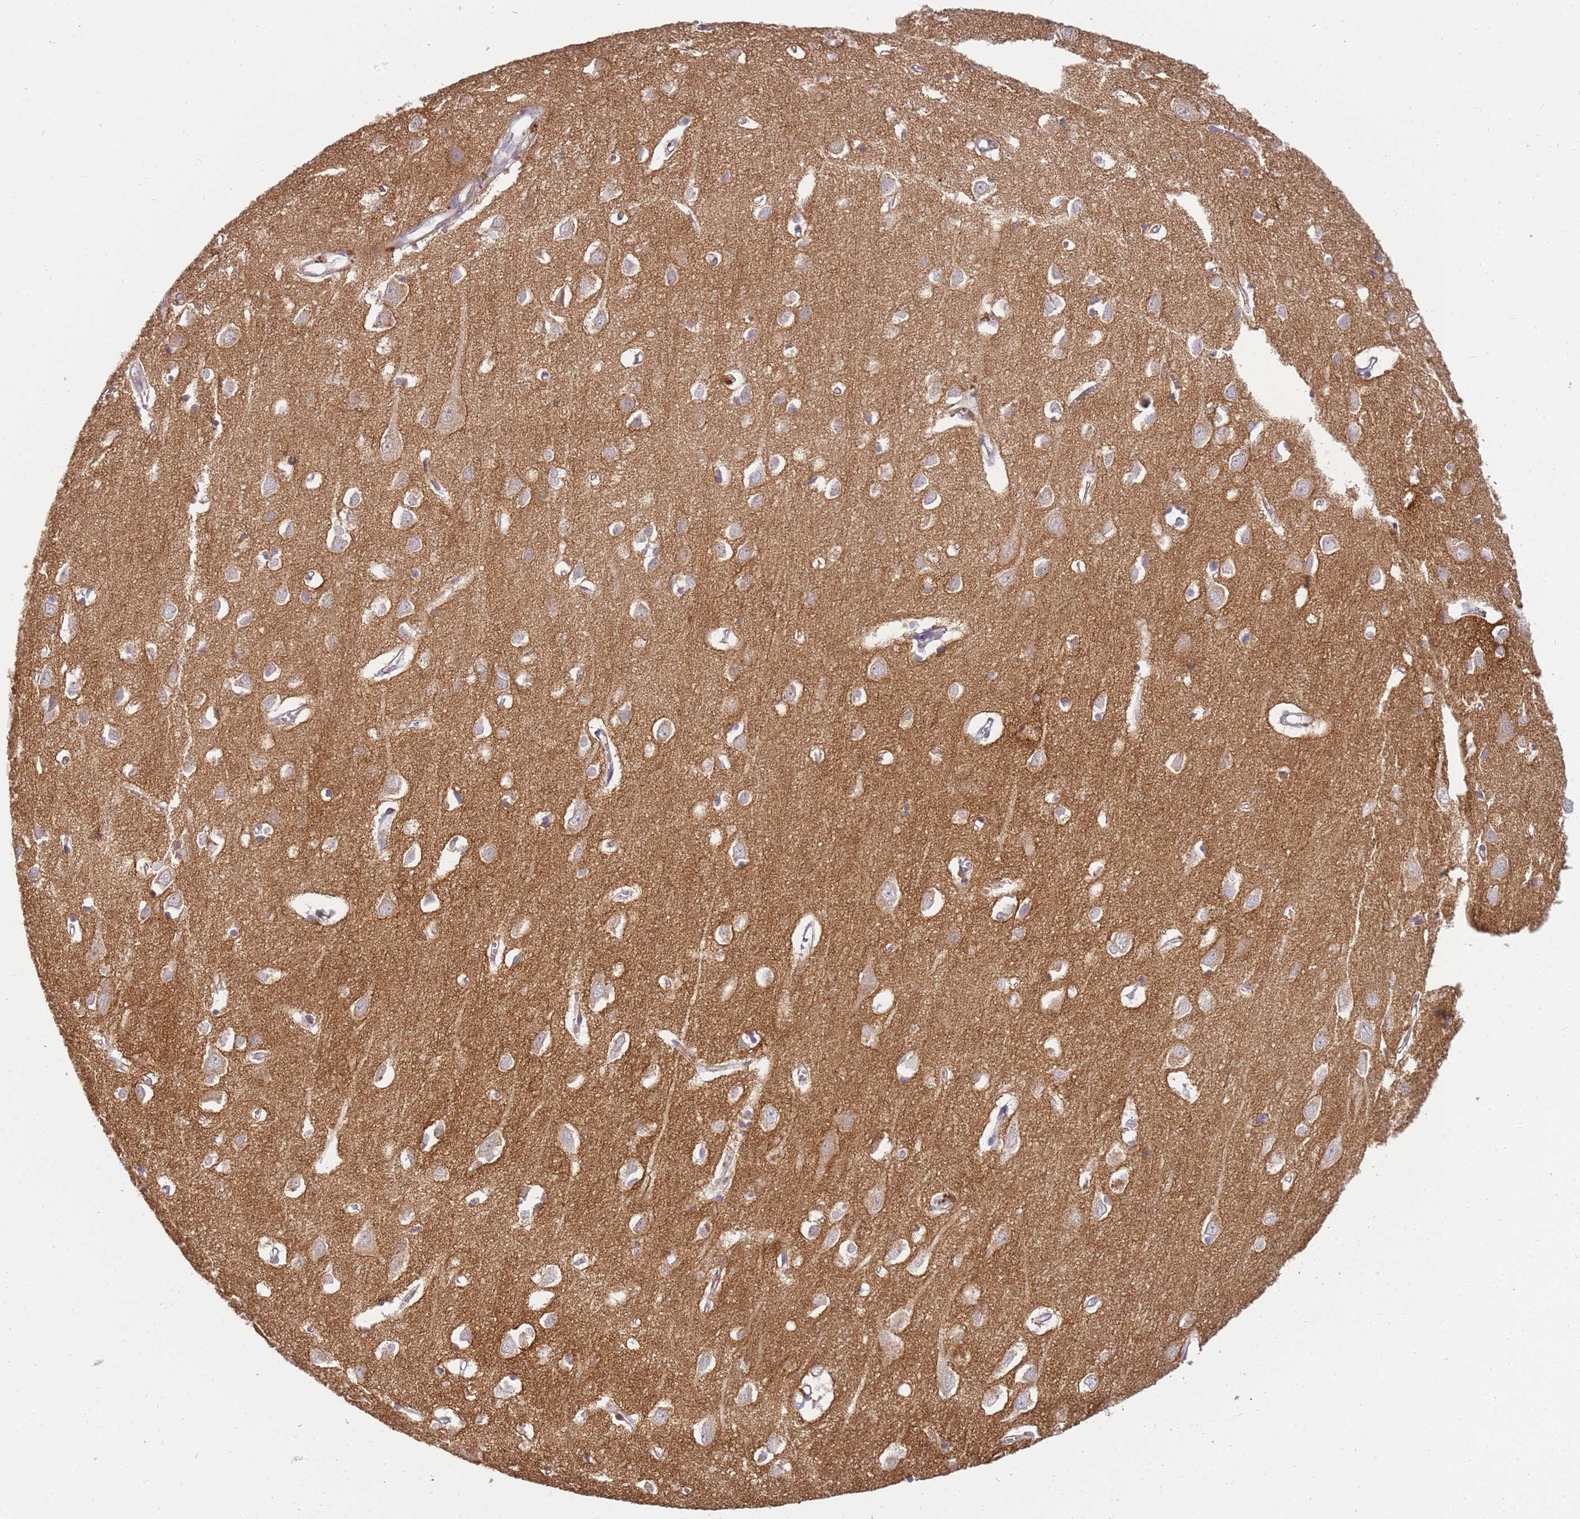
{"staining": {"intensity": "moderate", "quantity": "<25%", "location": "cytoplasmic/membranous"}, "tissue": "cerebral cortex", "cell_type": "Endothelial cells", "image_type": "normal", "snomed": [{"axis": "morphology", "description": "Normal tissue, NOS"}, {"axis": "topography", "description": "Cerebral cortex"}], "caption": "Cerebral cortex was stained to show a protein in brown. There is low levels of moderate cytoplasmic/membranous staining in approximately <25% of endothelial cells. The protein of interest is shown in brown color, while the nuclei are stained blue.", "gene": "NMUR2", "patient": {"sex": "female", "age": 64}}